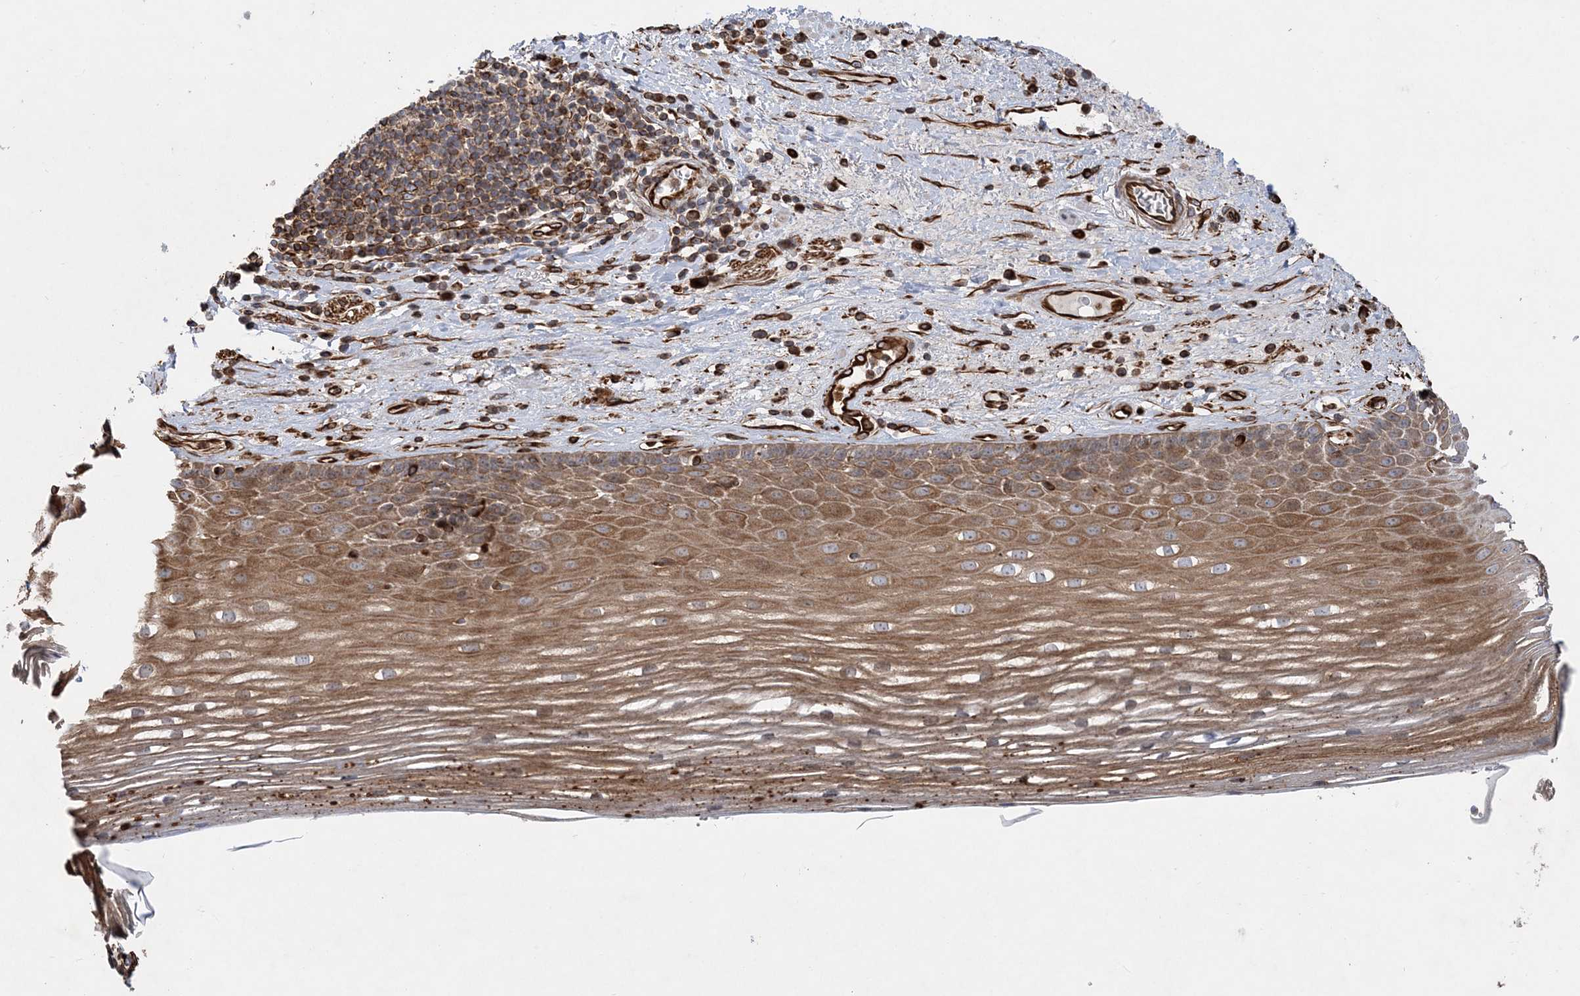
{"staining": {"intensity": "moderate", "quantity": ">75%", "location": "cytoplasmic/membranous"}, "tissue": "esophagus", "cell_type": "Squamous epithelial cells", "image_type": "normal", "snomed": [{"axis": "morphology", "description": "Normal tissue, NOS"}, {"axis": "topography", "description": "Esophagus"}], "caption": "Protein expression analysis of benign human esophagus reveals moderate cytoplasmic/membranous positivity in about >75% of squamous epithelial cells.", "gene": "FAM114A2", "patient": {"sex": "male", "age": 62}}